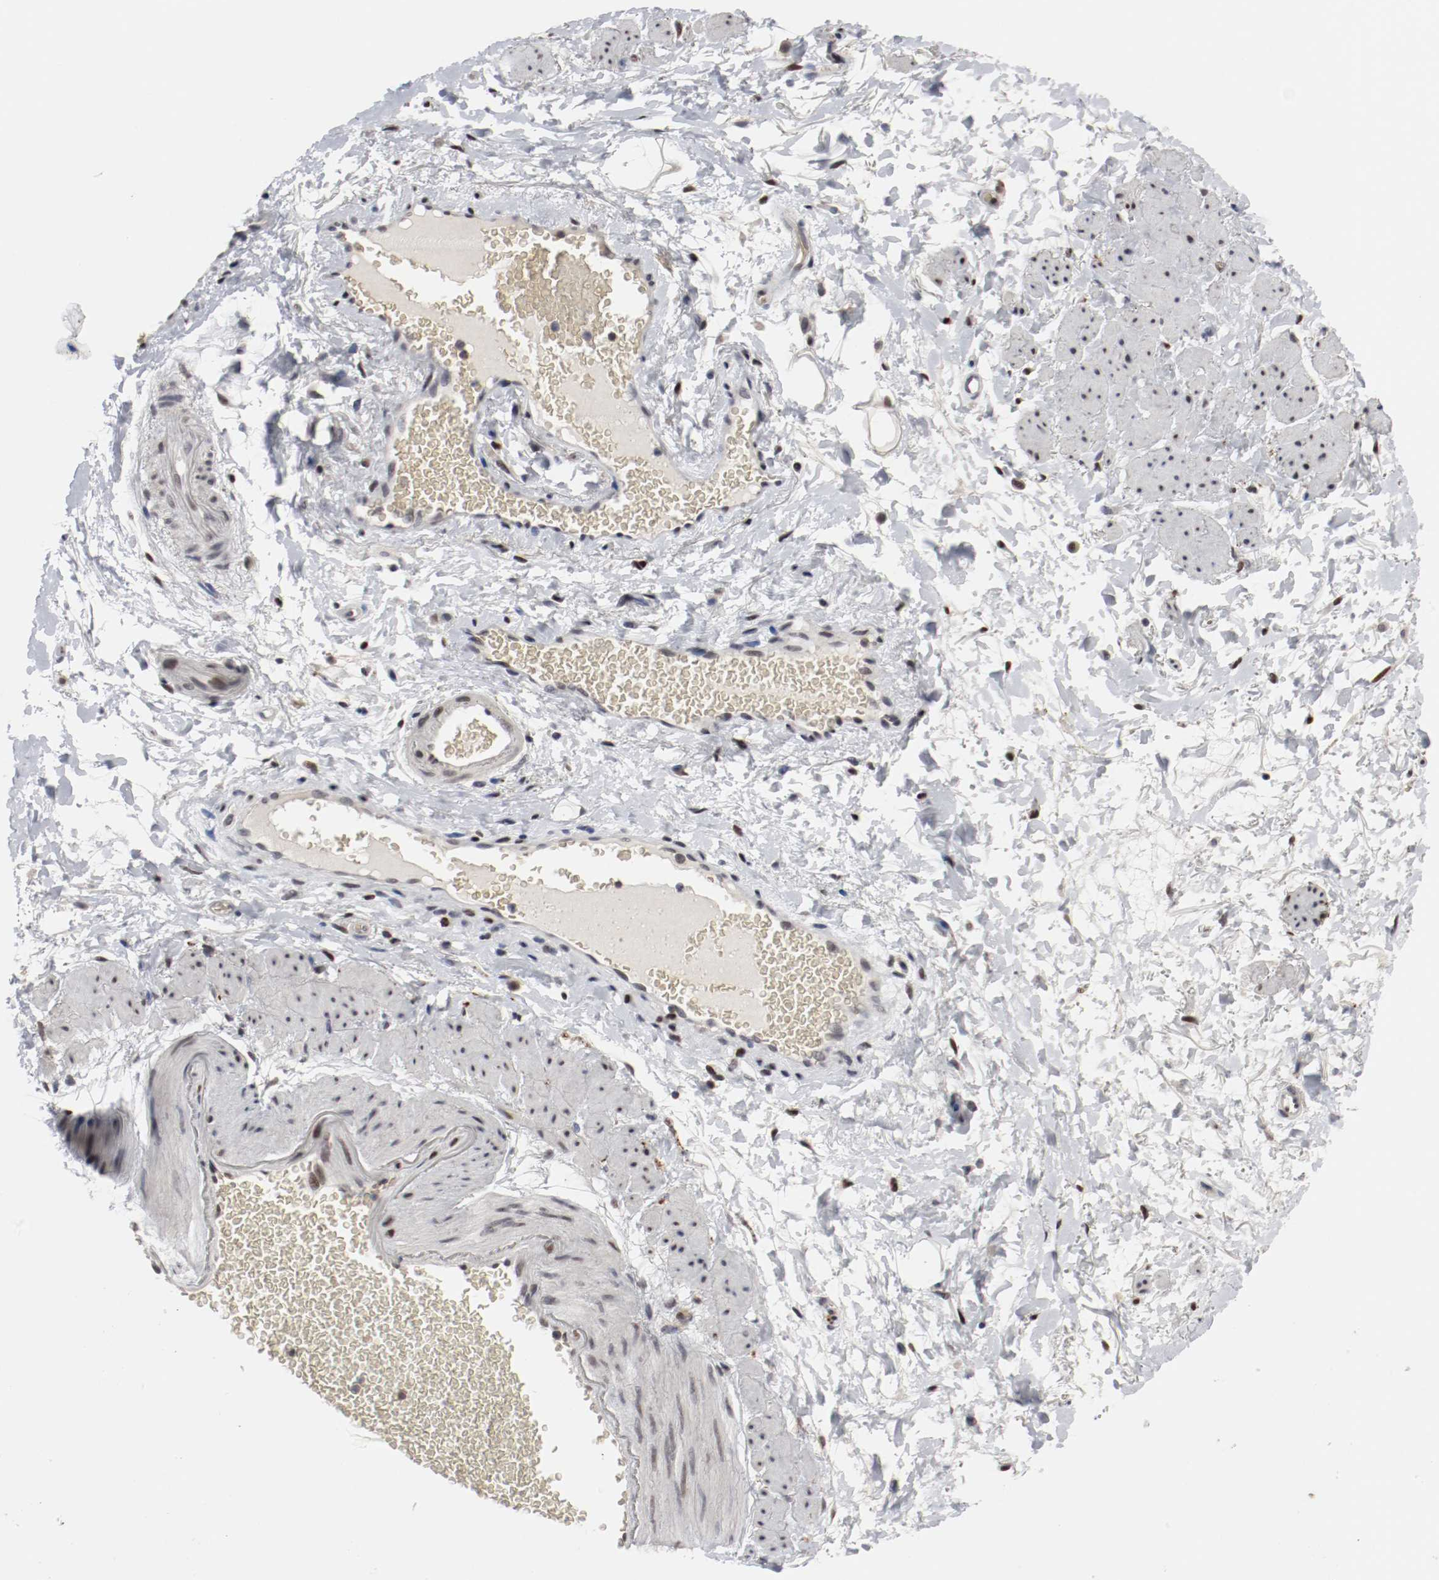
{"staining": {"intensity": "moderate", "quantity": ">75%", "location": "nuclear"}, "tissue": "adipose tissue", "cell_type": "Adipocytes", "image_type": "normal", "snomed": [{"axis": "morphology", "description": "Normal tissue, NOS"}, {"axis": "topography", "description": "Soft tissue"}, {"axis": "topography", "description": "Peripheral nerve tissue"}], "caption": "Moderate nuclear expression for a protein is identified in about >75% of adipocytes of normal adipose tissue using IHC.", "gene": "JUND", "patient": {"sex": "female", "age": 71}}